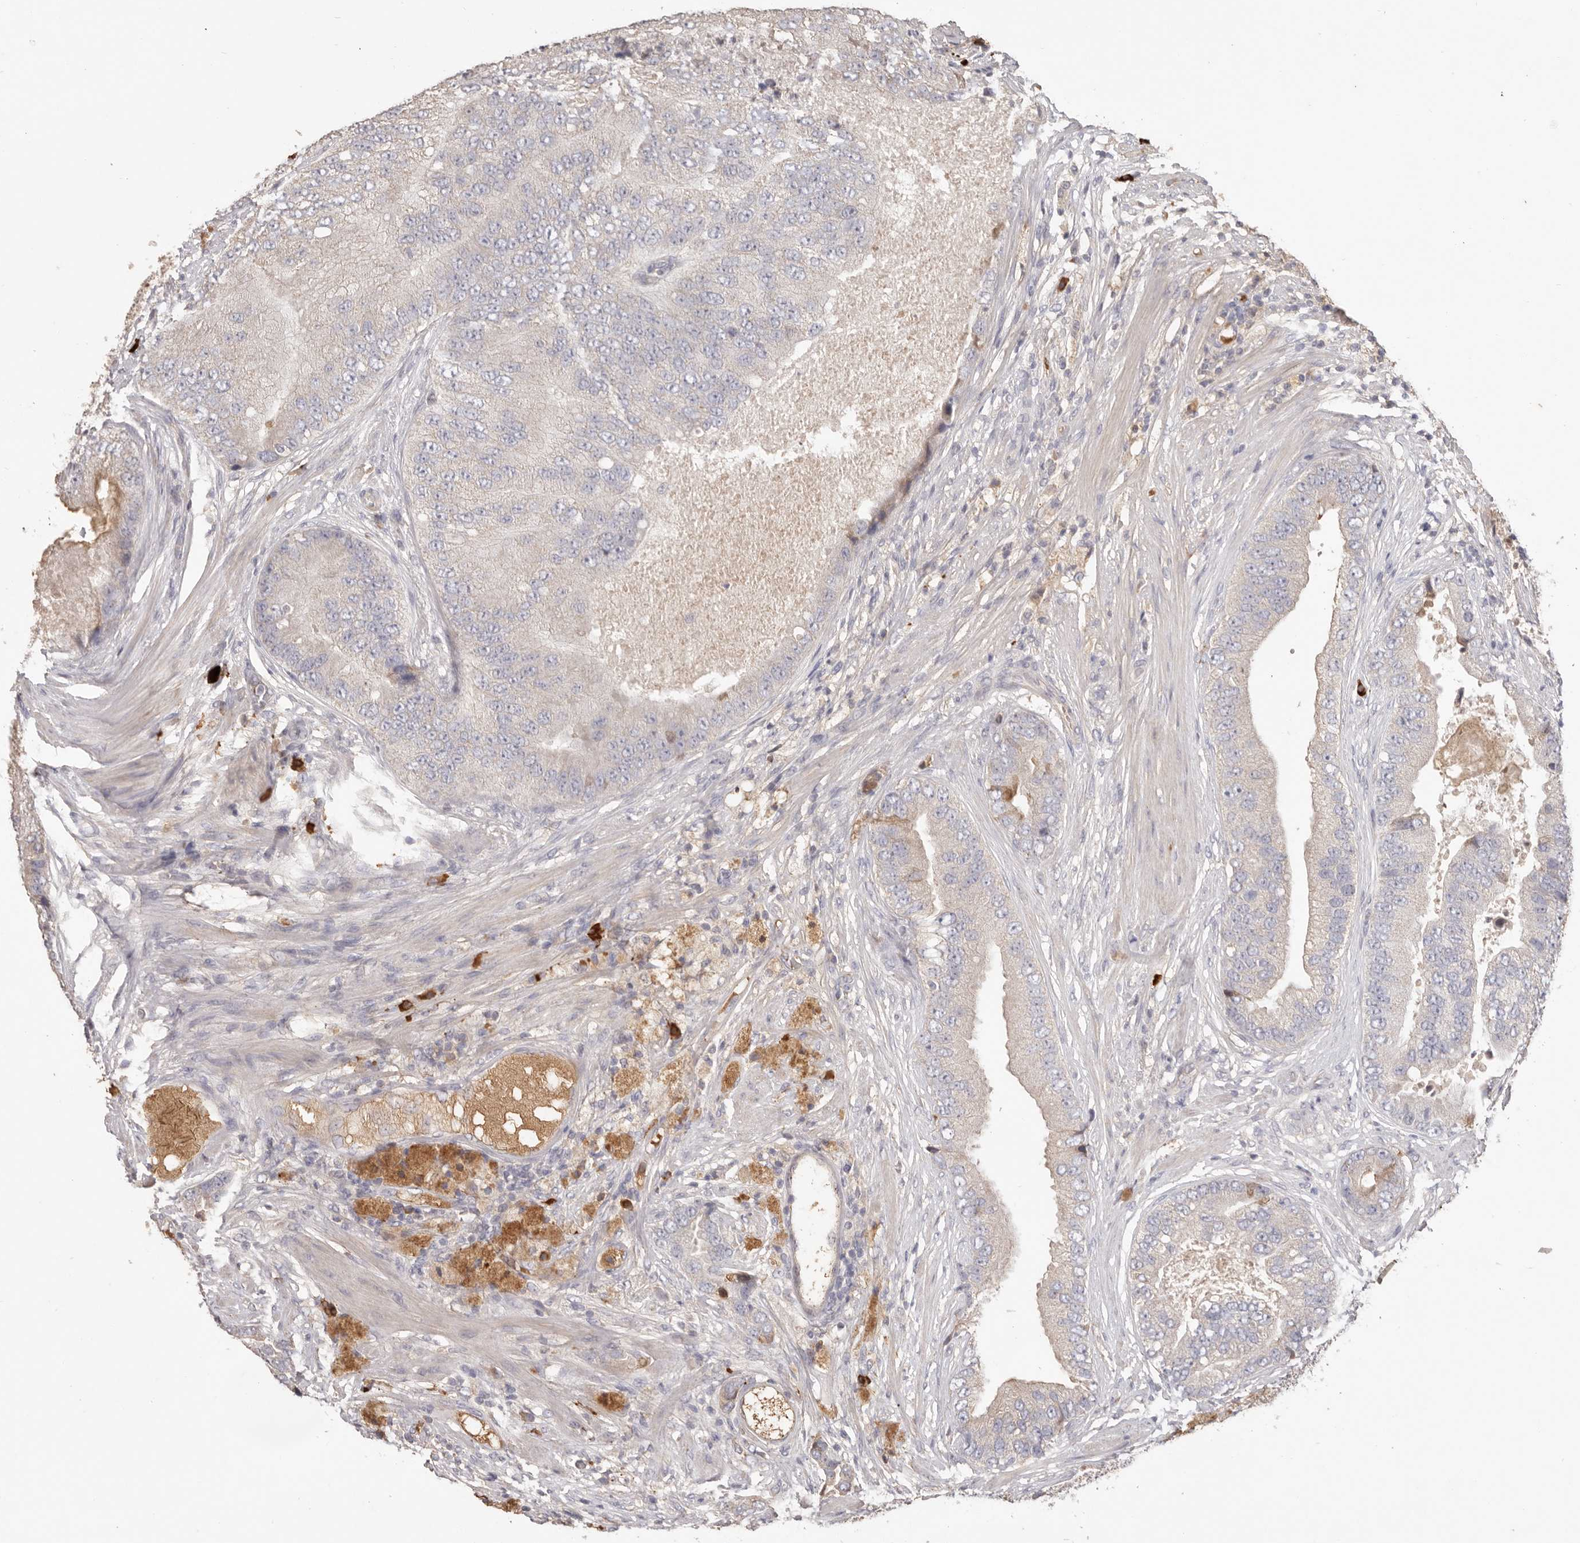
{"staining": {"intensity": "negative", "quantity": "none", "location": "none"}, "tissue": "prostate cancer", "cell_type": "Tumor cells", "image_type": "cancer", "snomed": [{"axis": "morphology", "description": "Adenocarcinoma, High grade"}, {"axis": "topography", "description": "Prostate"}], "caption": "A high-resolution histopathology image shows IHC staining of prostate high-grade adenocarcinoma, which shows no significant positivity in tumor cells. (DAB (3,3'-diaminobenzidine) immunohistochemistry with hematoxylin counter stain).", "gene": "HCAR2", "patient": {"sex": "male", "age": 70}}